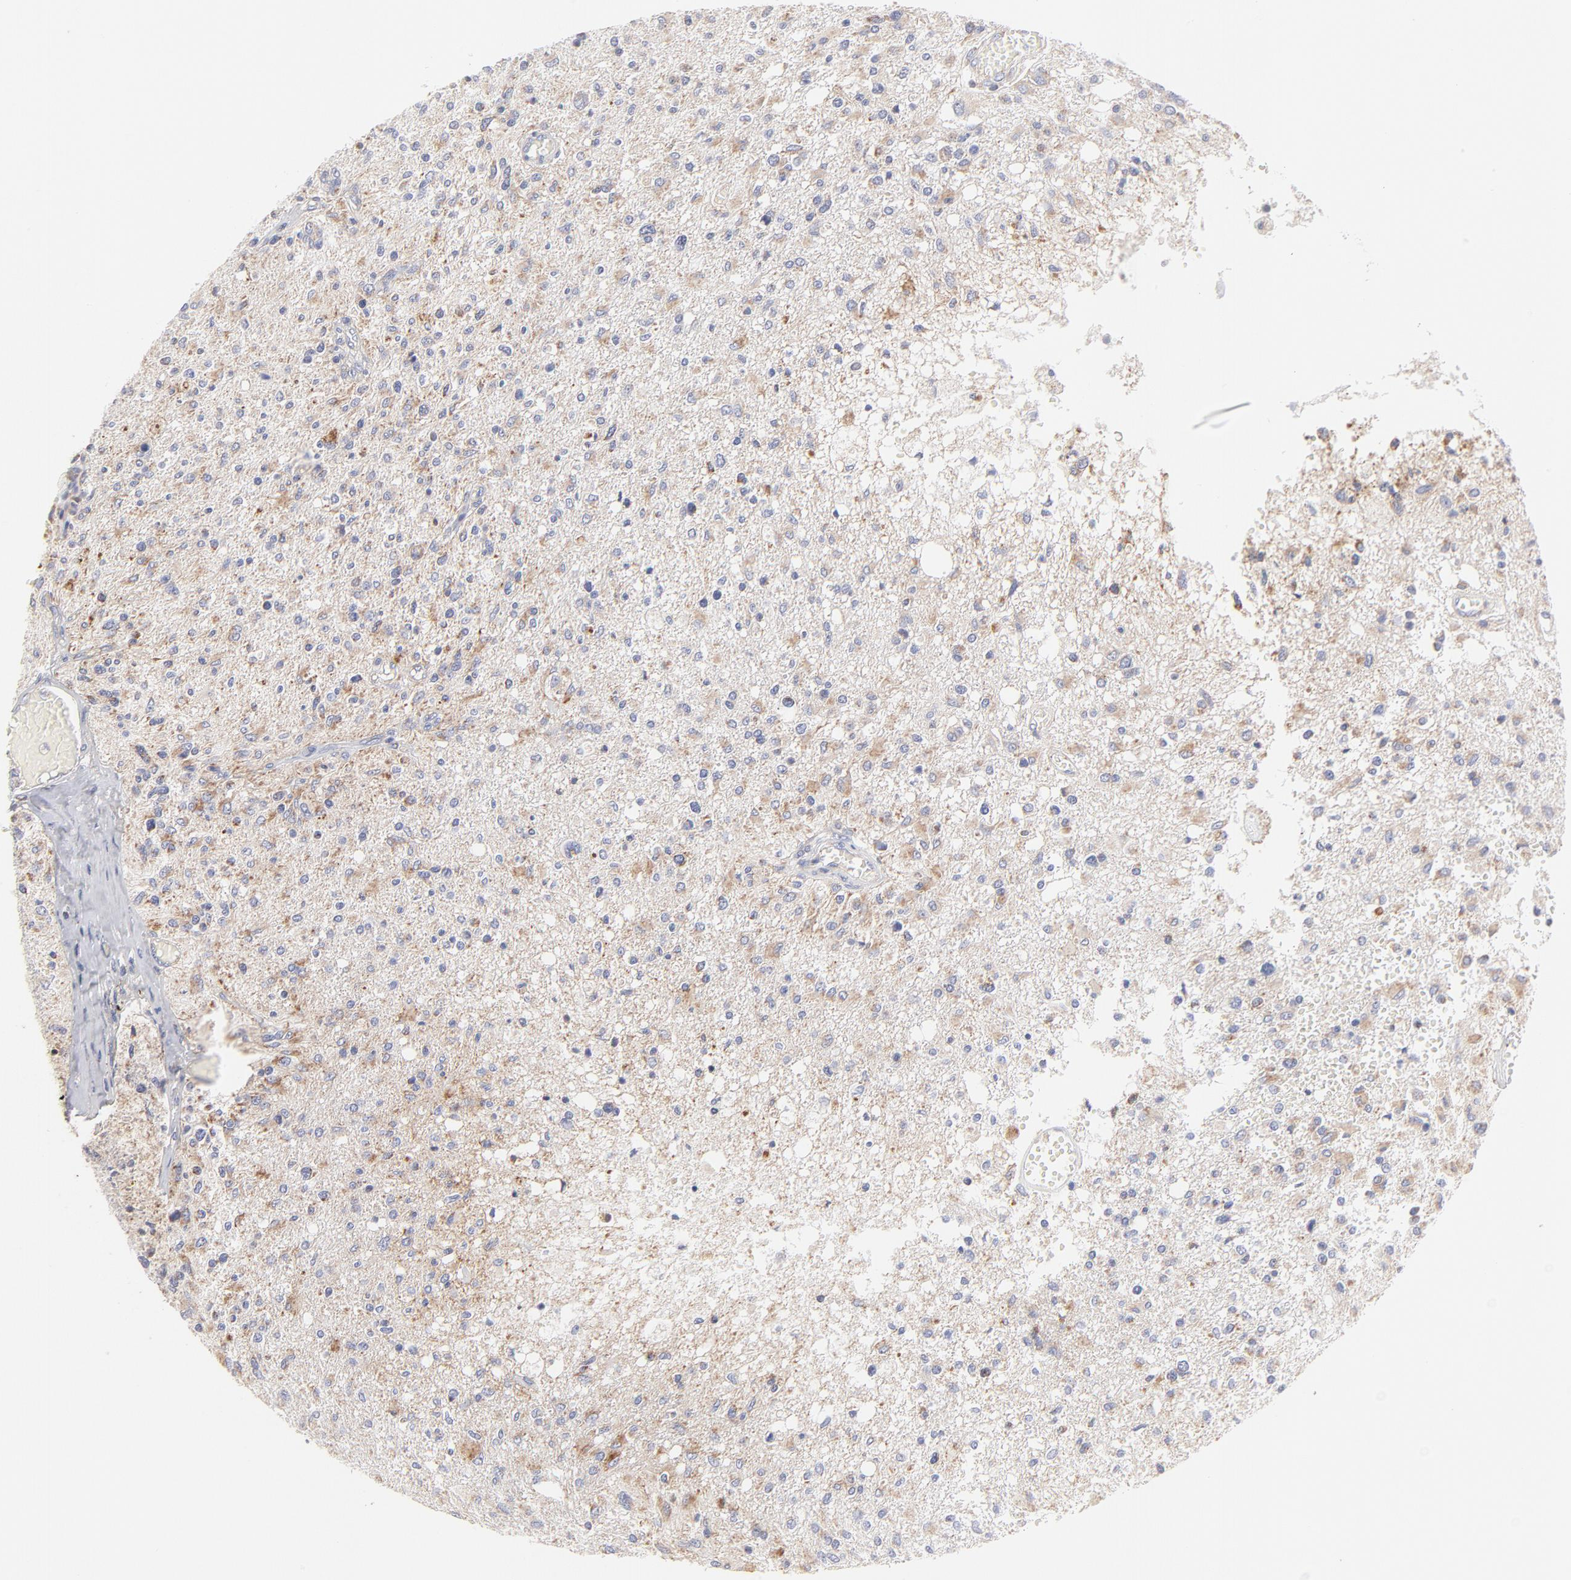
{"staining": {"intensity": "weak", "quantity": "<25%", "location": "cytoplasmic/membranous"}, "tissue": "glioma", "cell_type": "Tumor cells", "image_type": "cancer", "snomed": [{"axis": "morphology", "description": "Glioma, malignant, High grade"}, {"axis": "topography", "description": "Cerebral cortex"}], "caption": "An immunohistochemistry (IHC) micrograph of glioma is shown. There is no staining in tumor cells of glioma. (Brightfield microscopy of DAB (3,3'-diaminobenzidine) IHC at high magnification).", "gene": "TIMM8A", "patient": {"sex": "male", "age": 76}}